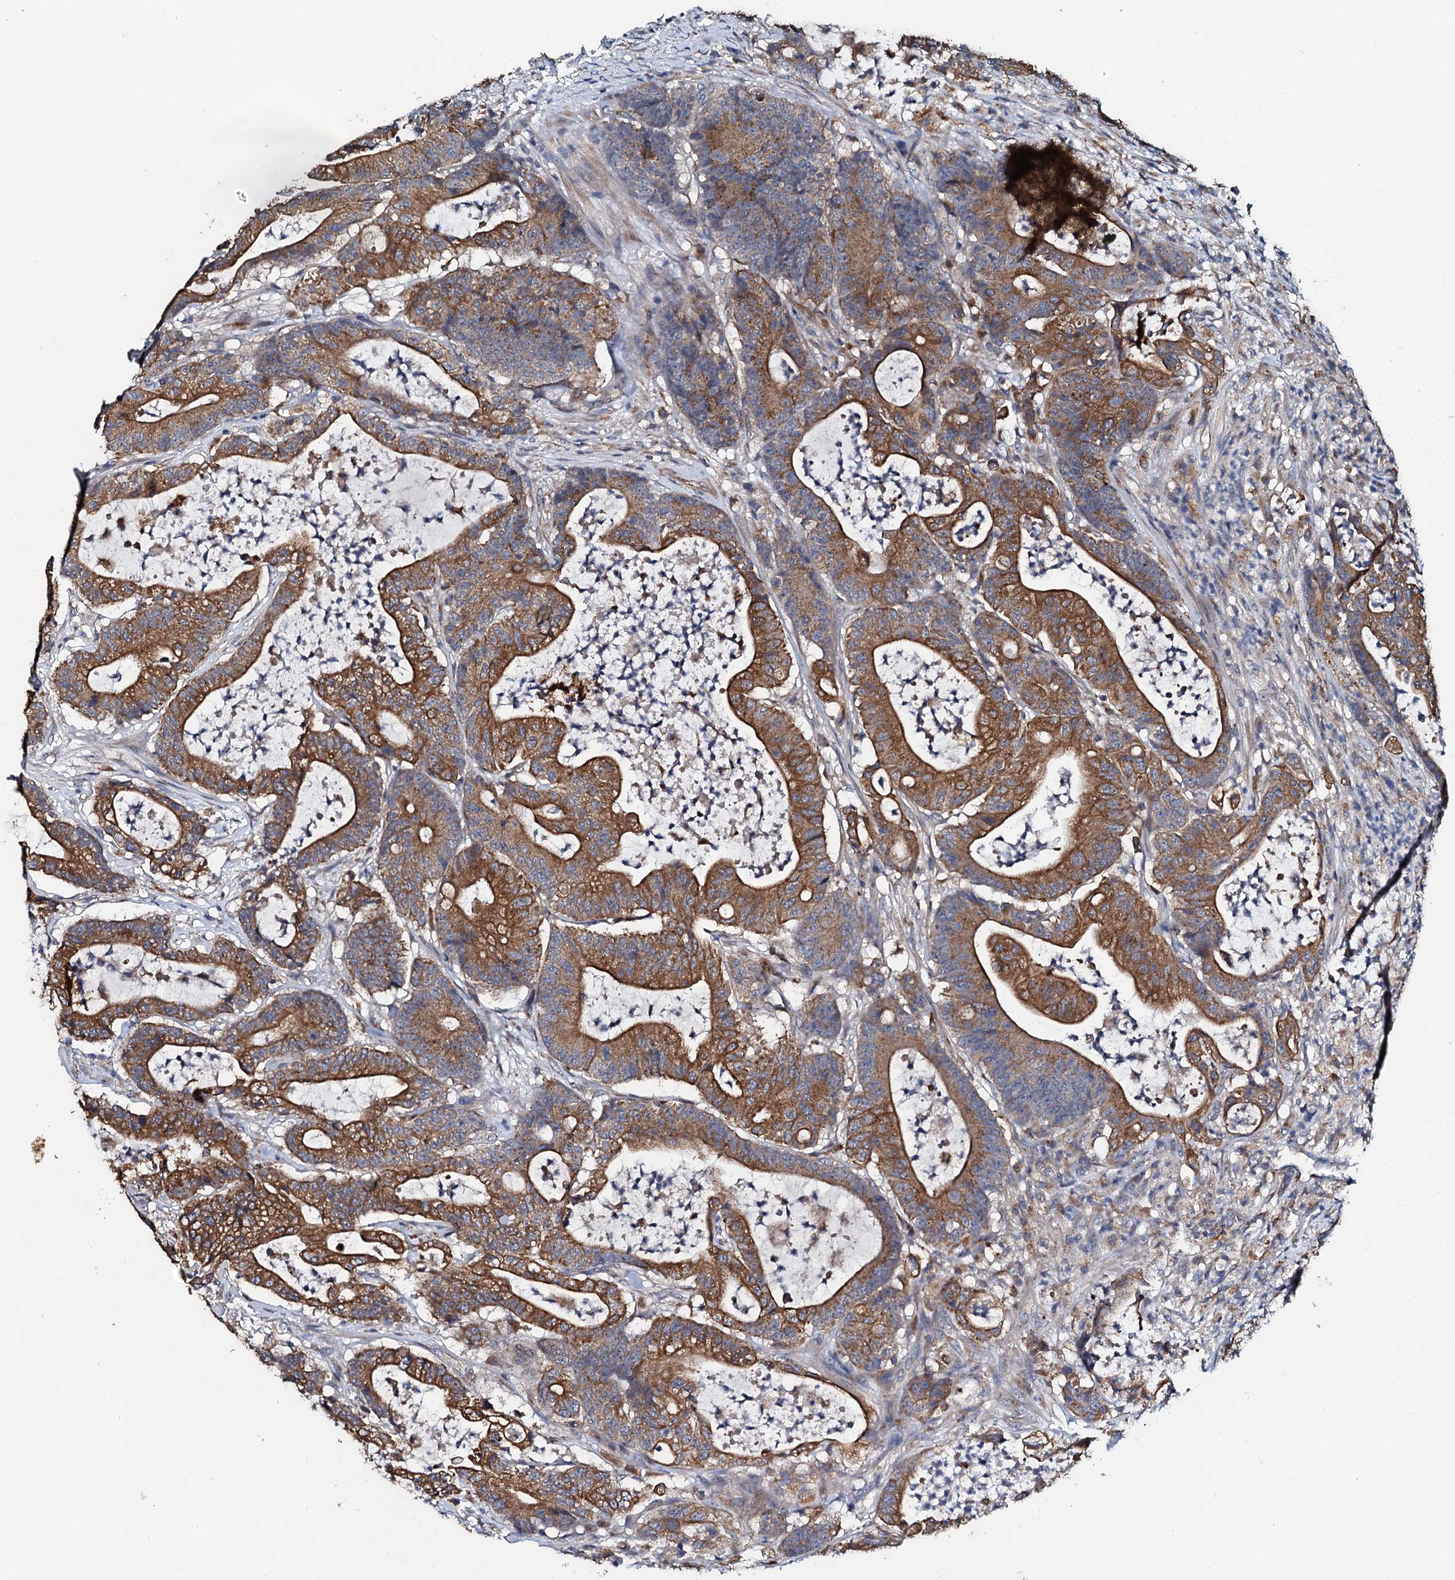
{"staining": {"intensity": "strong", "quantity": ">75%", "location": "cytoplasmic/membranous"}, "tissue": "colorectal cancer", "cell_type": "Tumor cells", "image_type": "cancer", "snomed": [{"axis": "morphology", "description": "Adenocarcinoma, NOS"}, {"axis": "topography", "description": "Colon"}], "caption": "Adenocarcinoma (colorectal) tissue reveals strong cytoplasmic/membranous positivity in approximately >75% of tumor cells", "gene": "GLCE", "patient": {"sex": "female", "age": 84}}